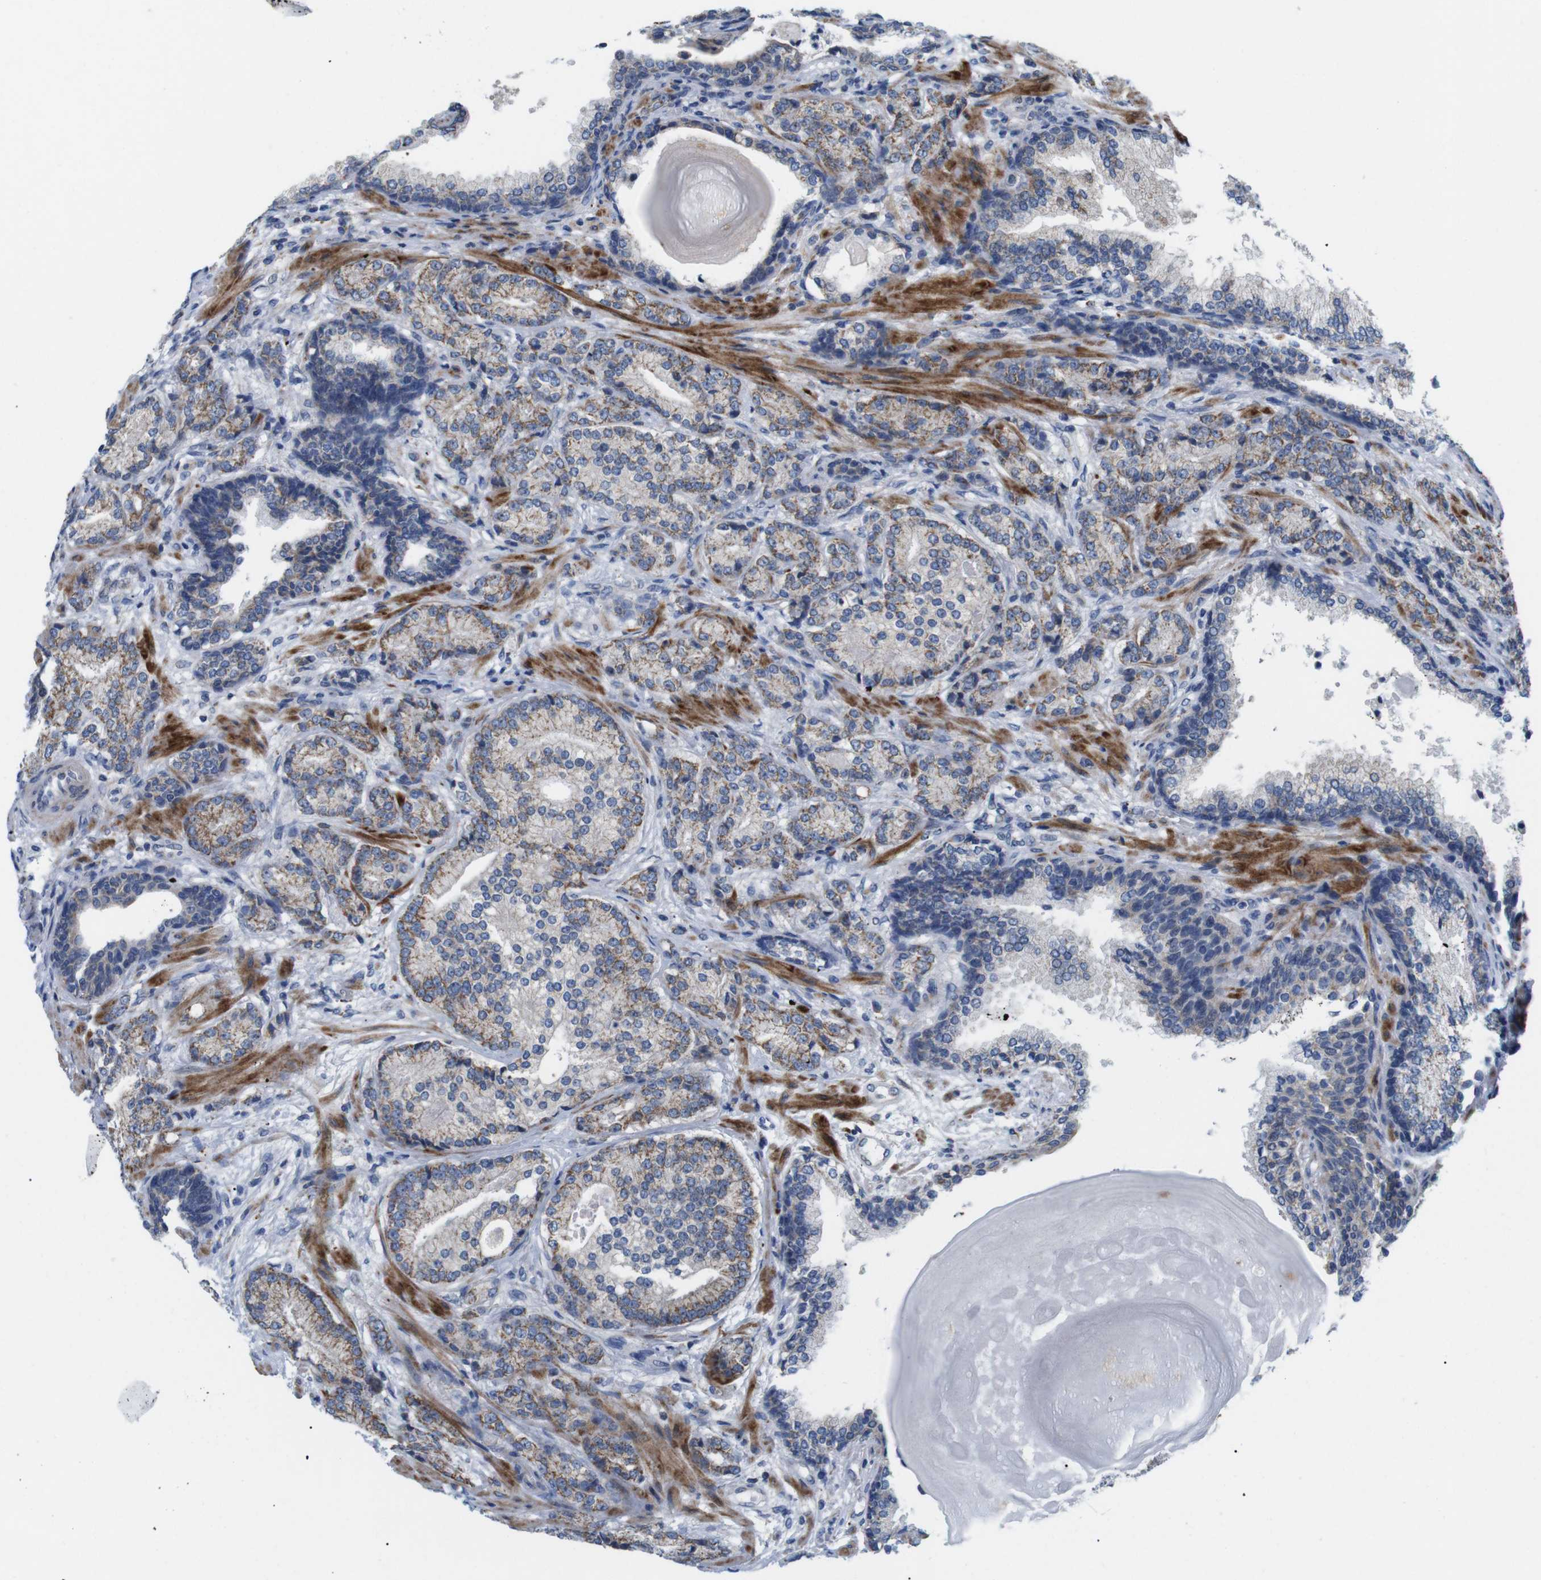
{"staining": {"intensity": "moderate", "quantity": ">75%", "location": "cytoplasmic/membranous"}, "tissue": "prostate cancer", "cell_type": "Tumor cells", "image_type": "cancer", "snomed": [{"axis": "morphology", "description": "Adenocarcinoma, High grade"}, {"axis": "topography", "description": "Prostate"}], "caption": "A brown stain labels moderate cytoplasmic/membranous expression of a protein in human adenocarcinoma (high-grade) (prostate) tumor cells. (Brightfield microscopy of DAB IHC at high magnification).", "gene": "F2RL1", "patient": {"sex": "male", "age": 61}}